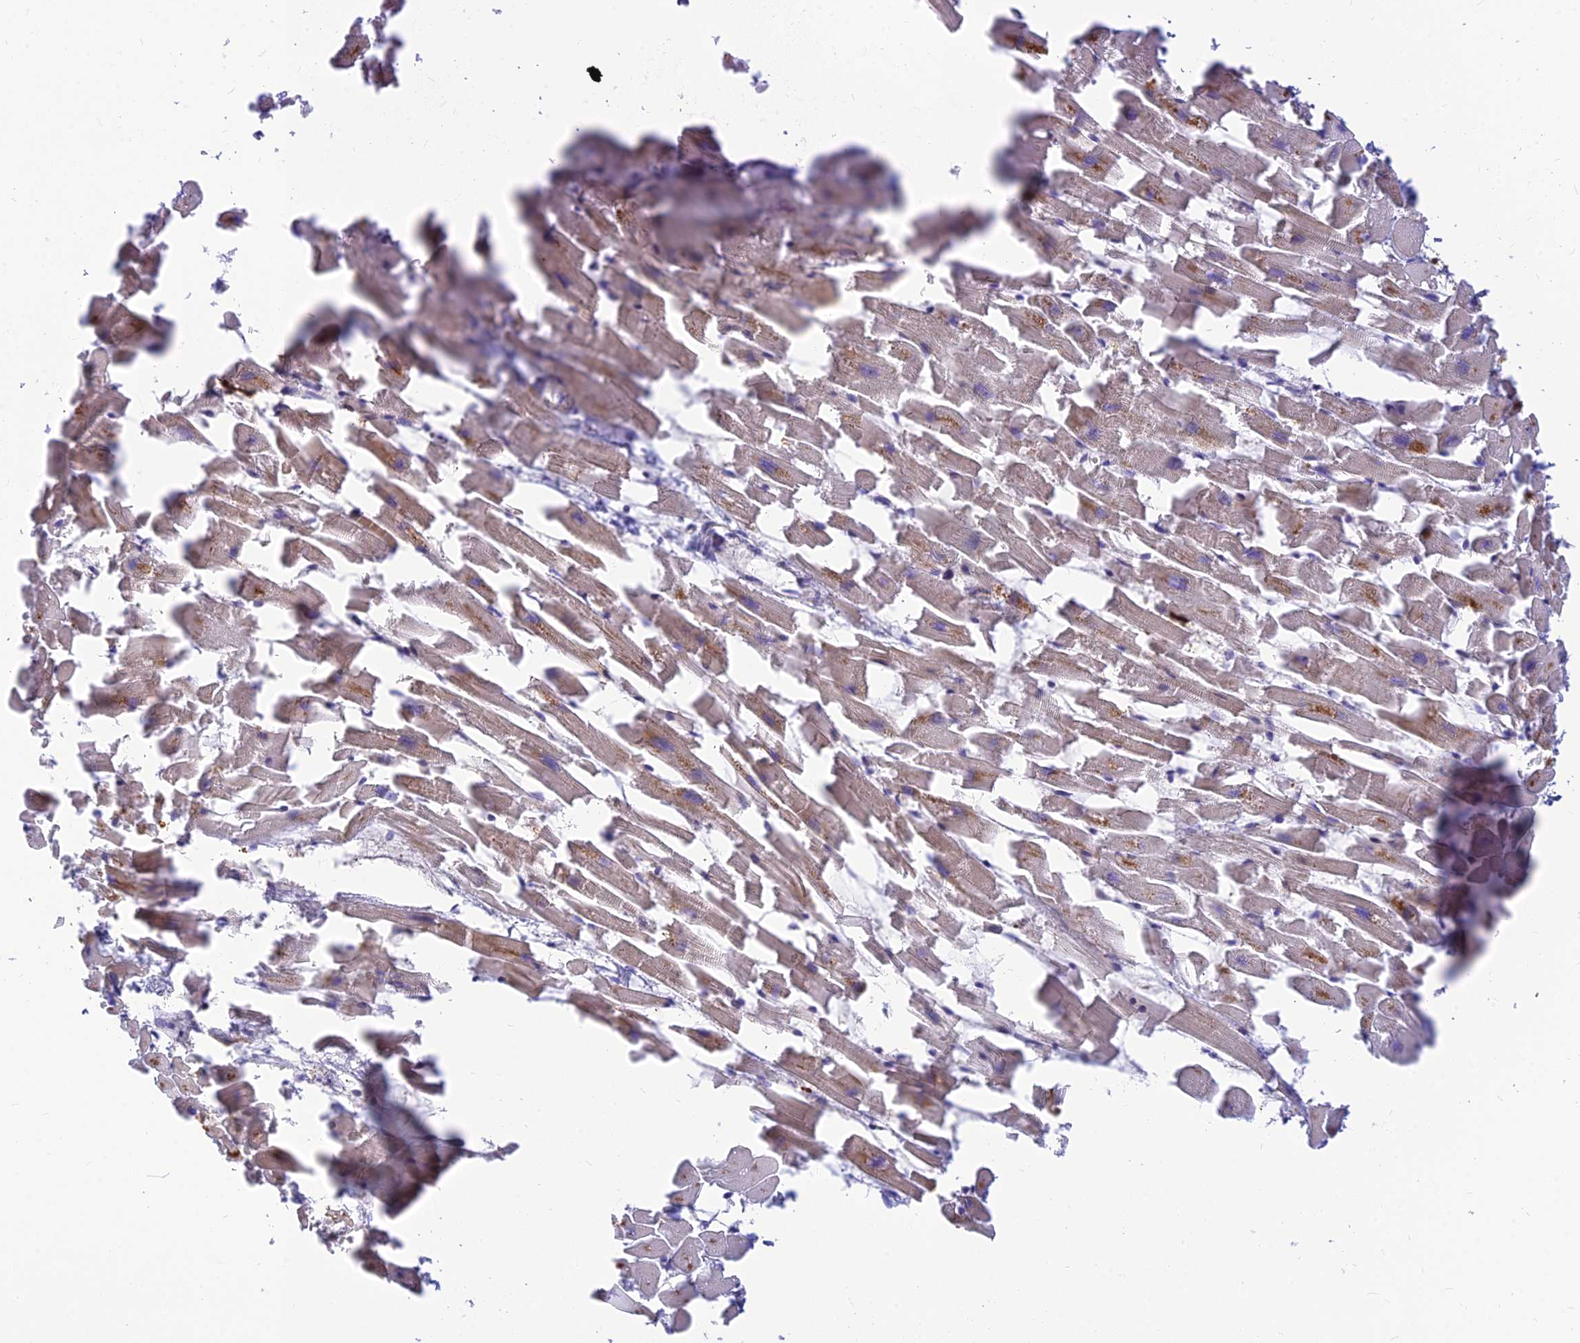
{"staining": {"intensity": "moderate", "quantity": ">75%", "location": "cytoplasmic/membranous"}, "tissue": "heart muscle", "cell_type": "Cardiomyocytes", "image_type": "normal", "snomed": [{"axis": "morphology", "description": "Normal tissue, NOS"}, {"axis": "topography", "description": "Heart"}], "caption": "IHC photomicrograph of normal heart muscle: human heart muscle stained using immunohistochemistry exhibits medium levels of moderate protein expression localized specifically in the cytoplasmic/membranous of cardiomyocytes, appearing as a cytoplasmic/membranous brown color.", "gene": "ASPDH", "patient": {"sex": "female", "age": 64}}